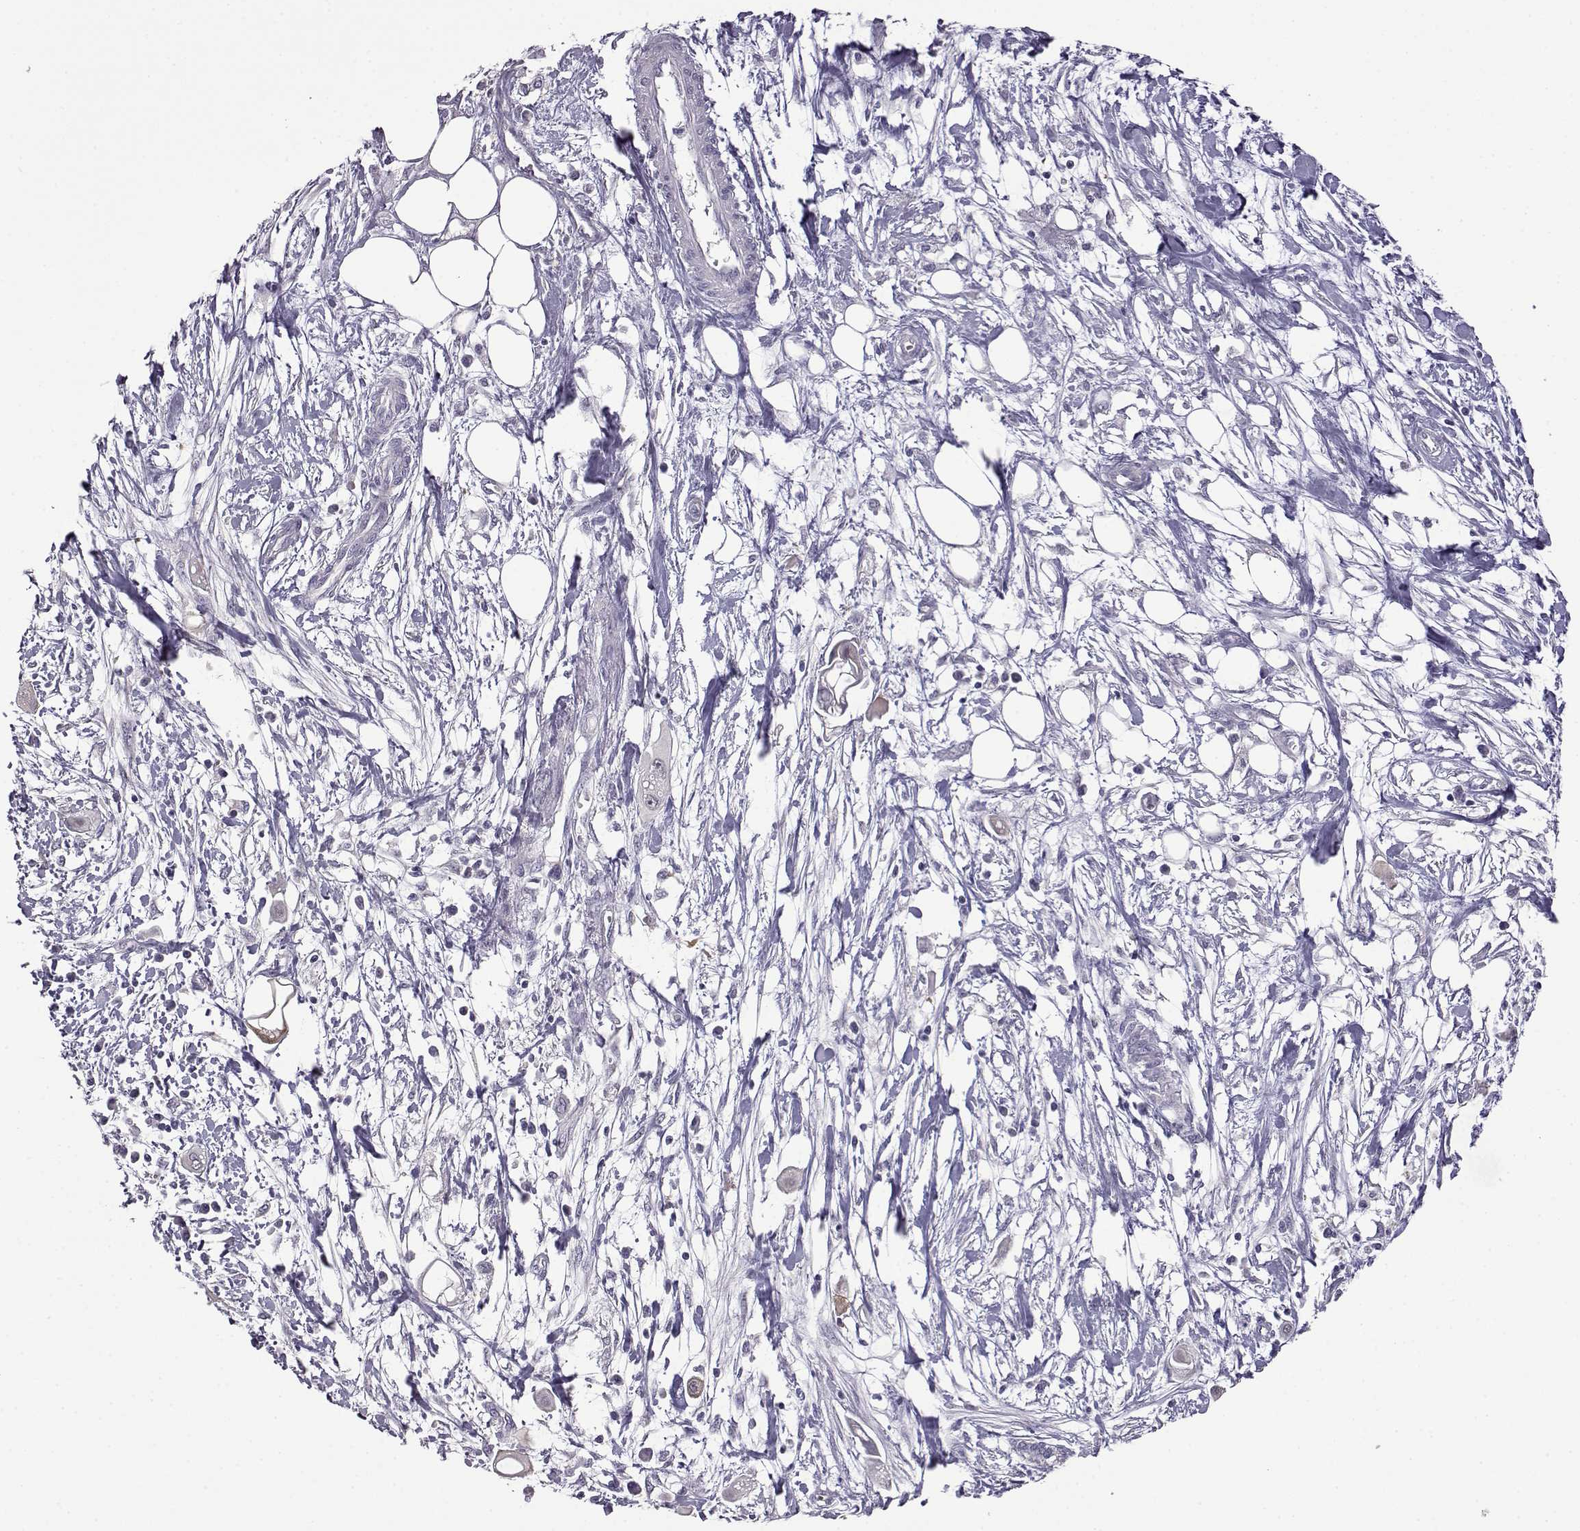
{"staining": {"intensity": "negative", "quantity": "none", "location": "none"}, "tissue": "pancreatic cancer", "cell_type": "Tumor cells", "image_type": "cancer", "snomed": [{"axis": "morphology", "description": "Adenocarcinoma, NOS"}, {"axis": "topography", "description": "Pancreas"}], "caption": "DAB (3,3'-diaminobenzidine) immunohistochemical staining of human pancreatic cancer (adenocarcinoma) reveals no significant expression in tumor cells.", "gene": "VGF", "patient": {"sex": "male", "age": 50}}